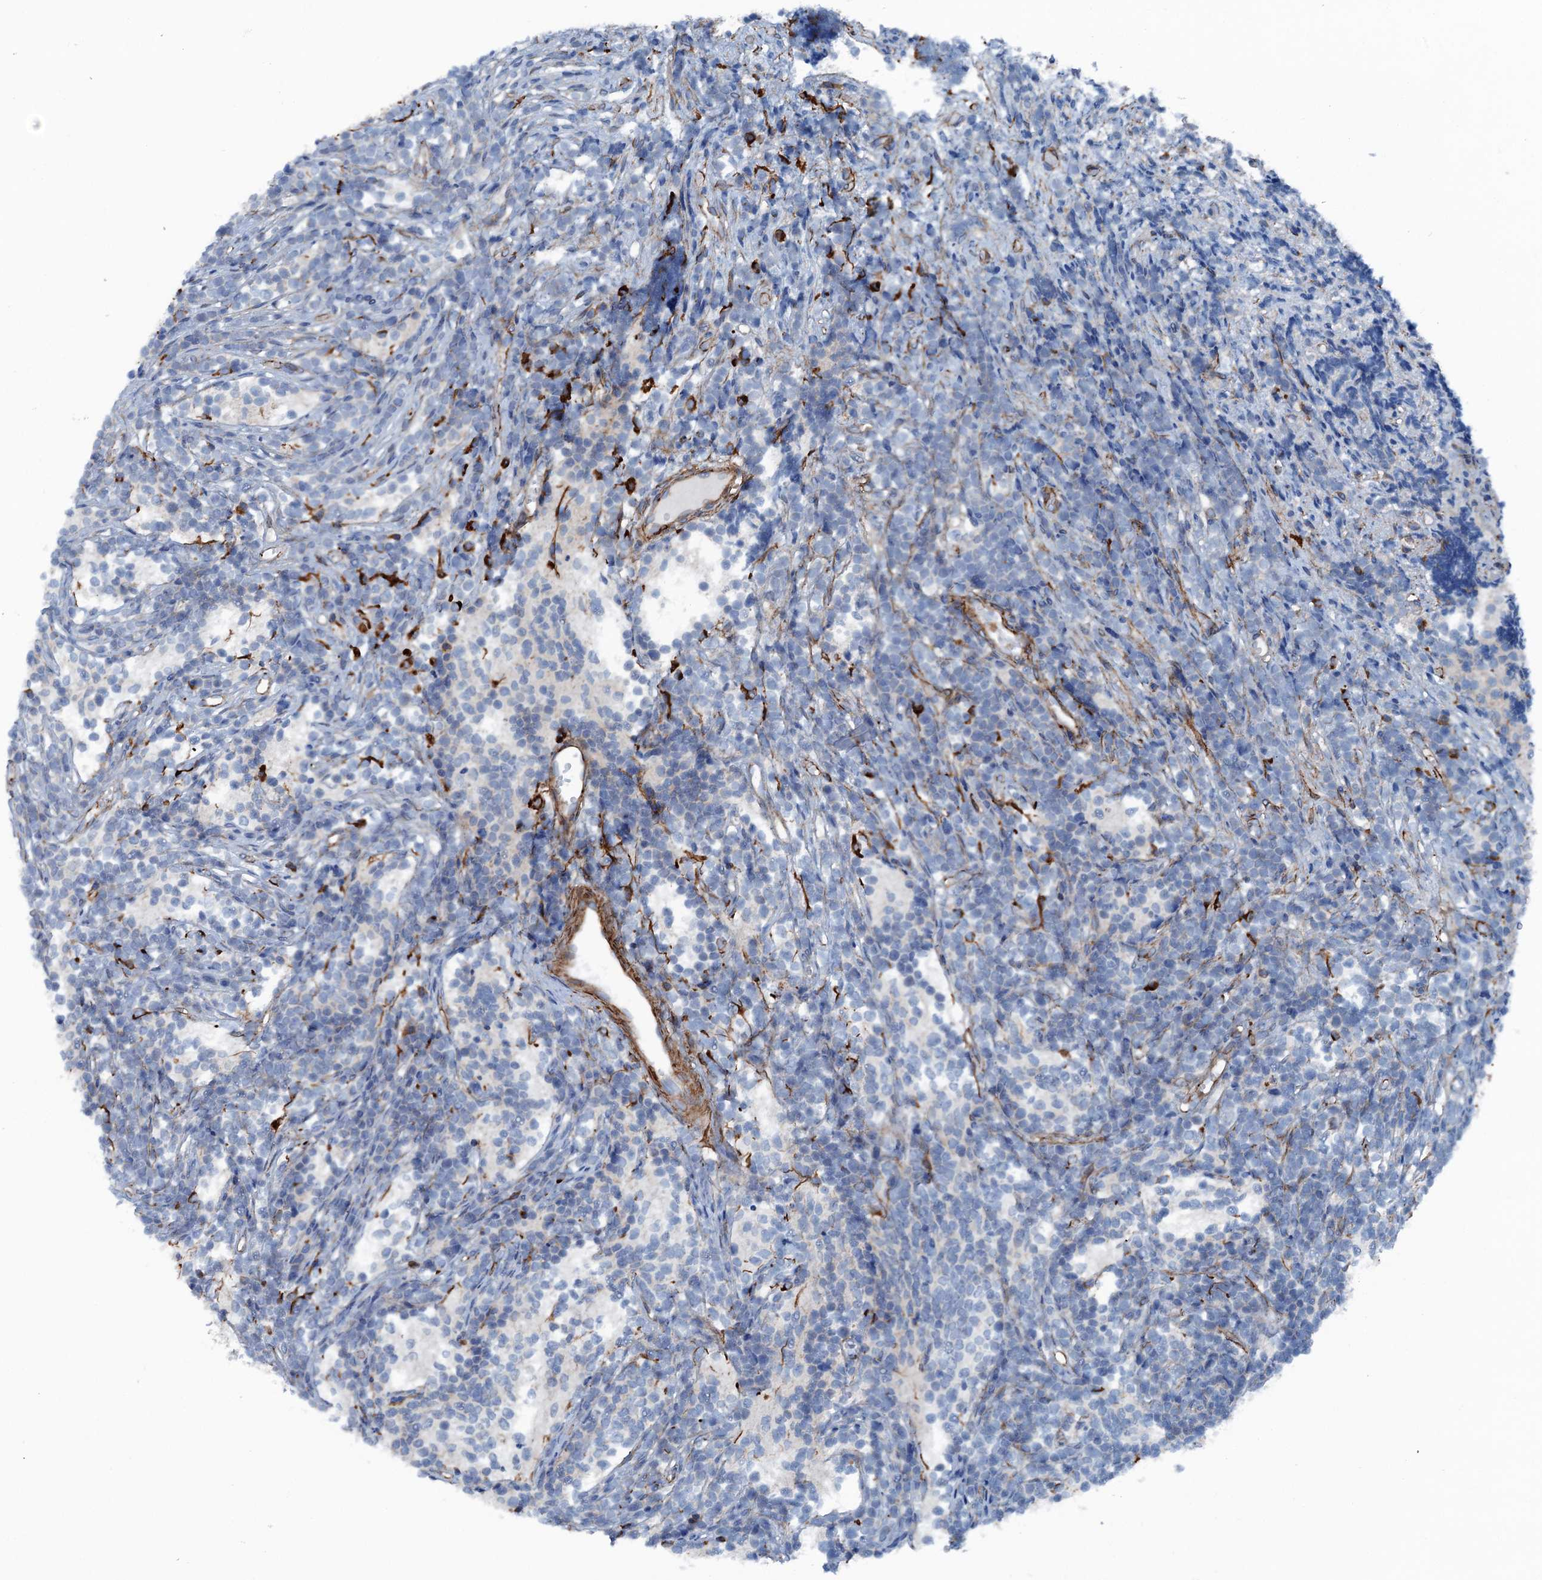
{"staining": {"intensity": "negative", "quantity": "none", "location": "none"}, "tissue": "glioma", "cell_type": "Tumor cells", "image_type": "cancer", "snomed": [{"axis": "morphology", "description": "Glioma, malignant, Low grade"}, {"axis": "topography", "description": "Brain"}], "caption": "Immunohistochemical staining of human malignant glioma (low-grade) exhibits no significant positivity in tumor cells.", "gene": "CALCOCO1", "patient": {"sex": "female", "age": 1}}